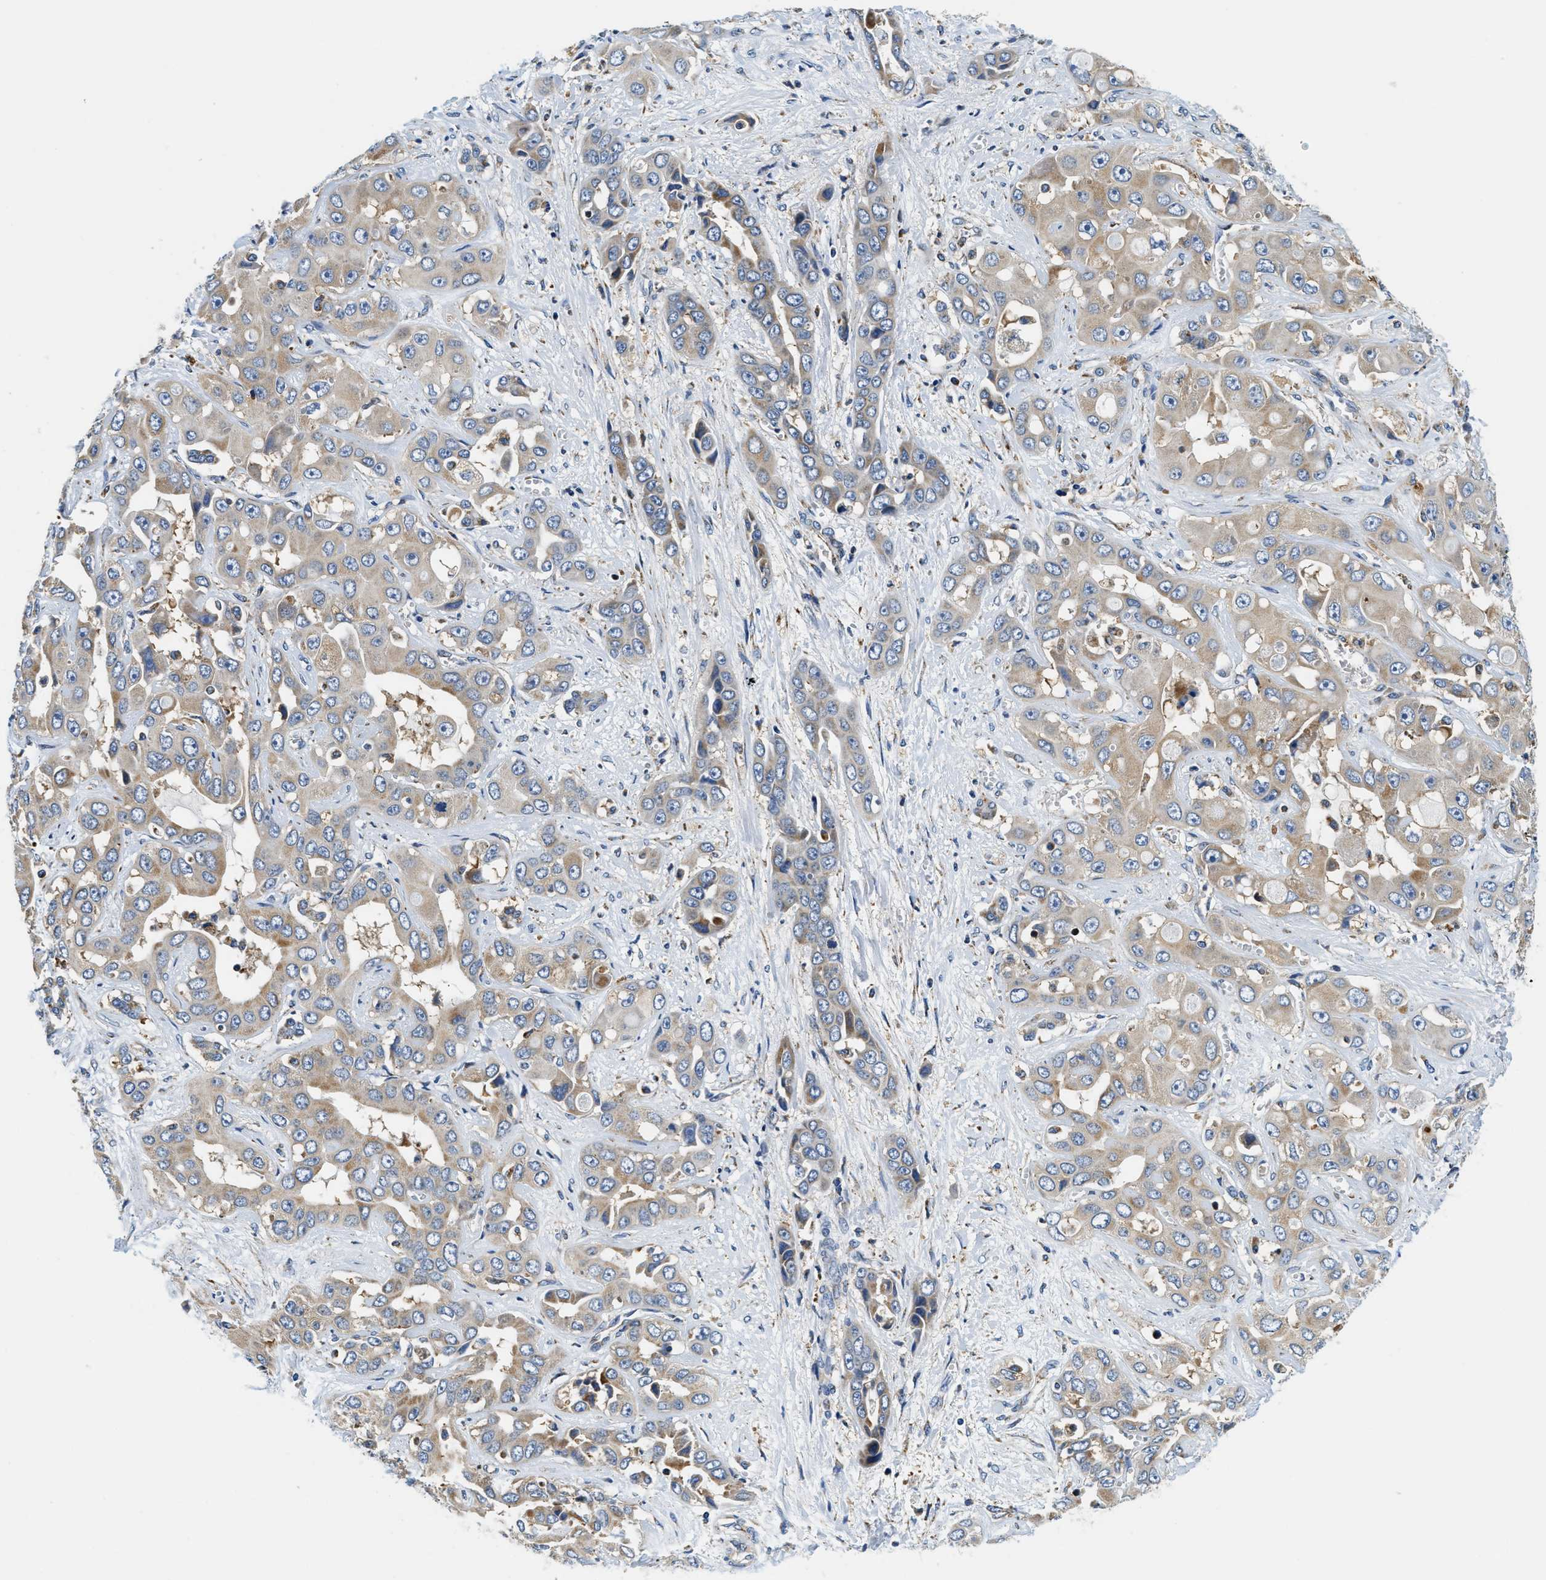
{"staining": {"intensity": "moderate", "quantity": "25%-75%", "location": "cytoplasmic/membranous"}, "tissue": "liver cancer", "cell_type": "Tumor cells", "image_type": "cancer", "snomed": [{"axis": "morphology", "description": "Cholangiocarcinoma"}, {"axis": "topography", "description": "Liver"}], "caption": "Immunohistochemistry (IHC) staining of liver cholangiocarcinoma, which demonstrates medium levels of moderate cytoplasmic/membranous expression in about 25%-75% of tumor cells indicating moderate cytoplasmic/membranous protein expression. The staining was performed using DAB (3,3'-diaminobenzidine) (brown) for protein detection and nuclei were counterstained in hematoxylin (blue).", "gene": "SAMD4B", "patient": {"sex": "female", "age": 52}}